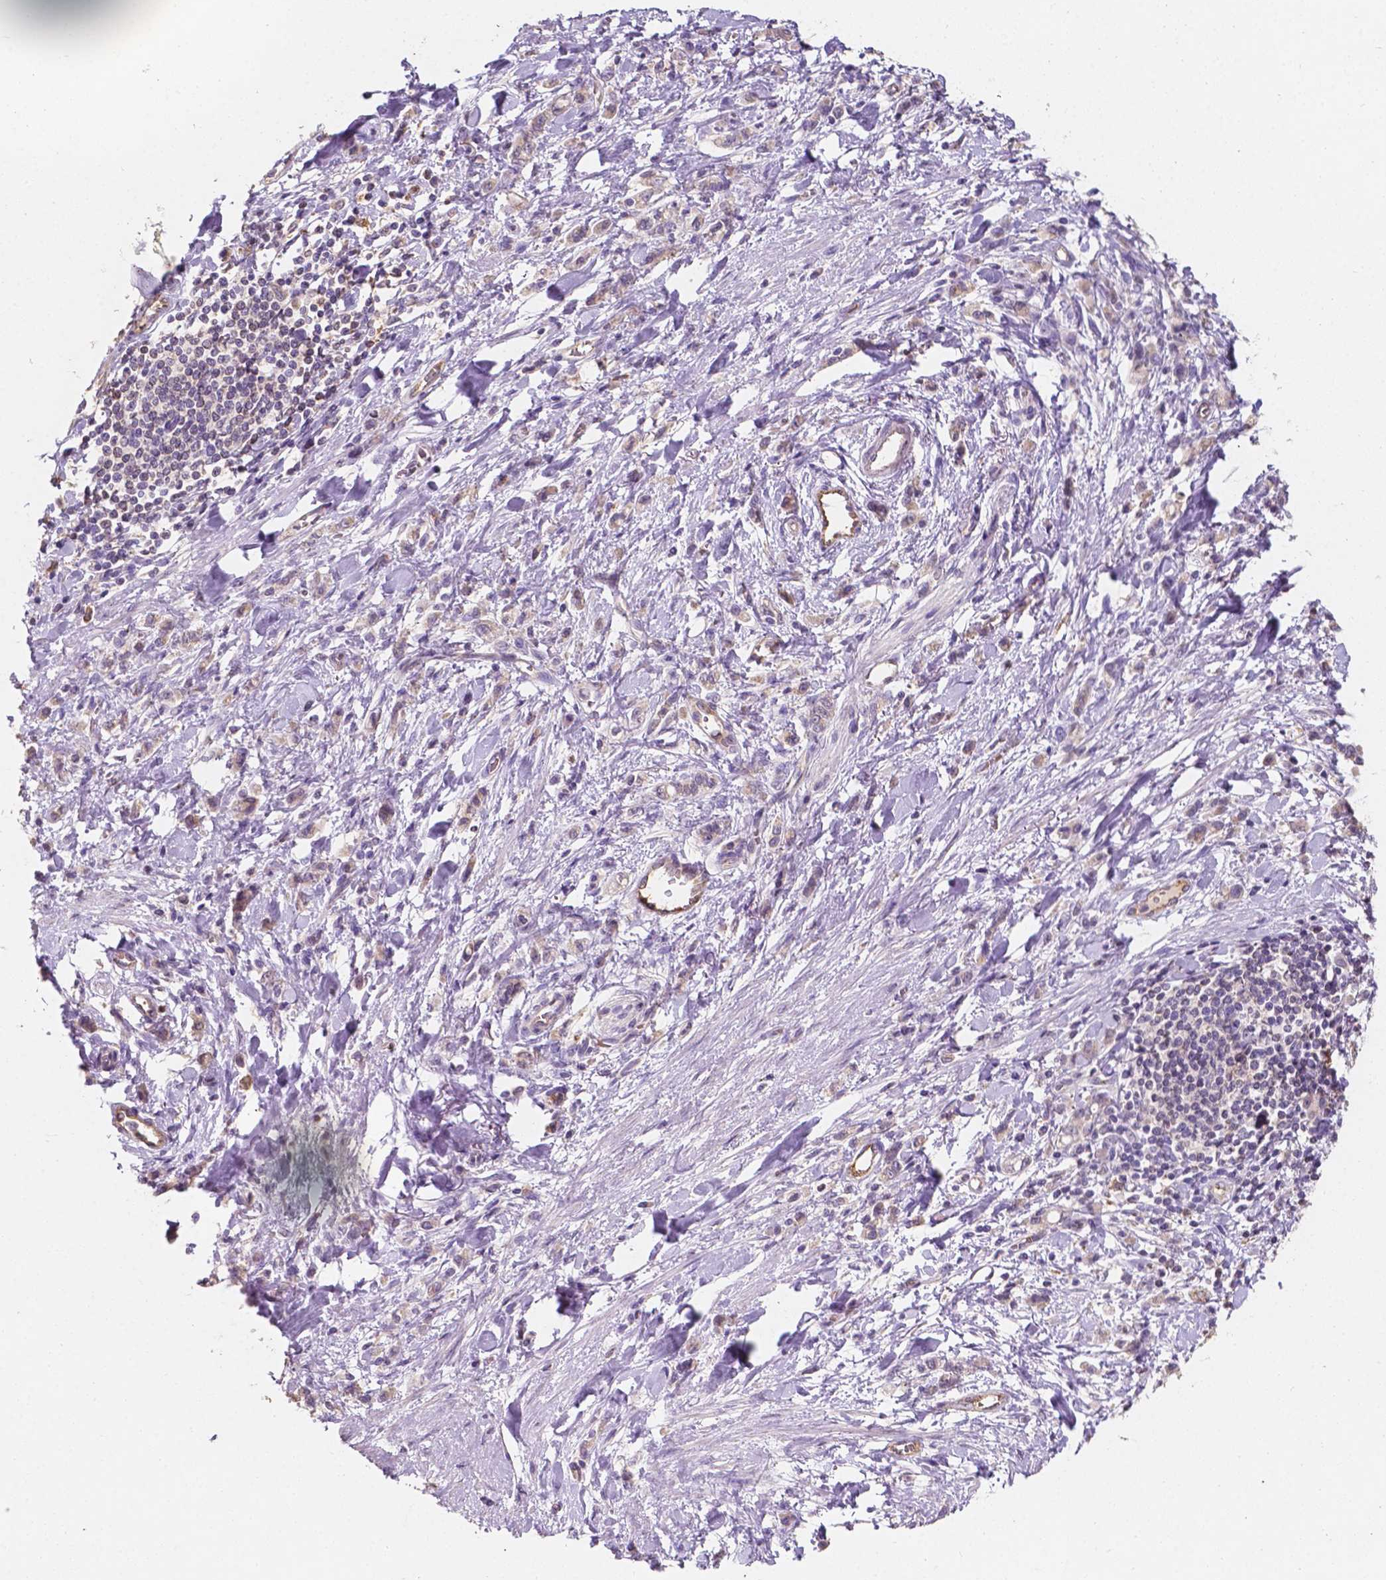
{"staining": {"intensity": "negative", "quantity": "none", "location": "none"}, "tissue": "stomach cancer", "cell_type": "Tumor cells", "image_type": "cancer", "snomed": [{"axis": "morphology", "description": "Adenocarcinoma, NOS"}, {"axis": "topography", "description": "Stomach"}], "caption": "Immunohistochemistry micrograph of neoplastic tissue: stomach cancer stained with DAB (3,3'-diaminobenzidine) displays no significant protein staining in tumor cells.", "gene": "SLC22A4", "patient": {"sex": "male", "age": 77}}